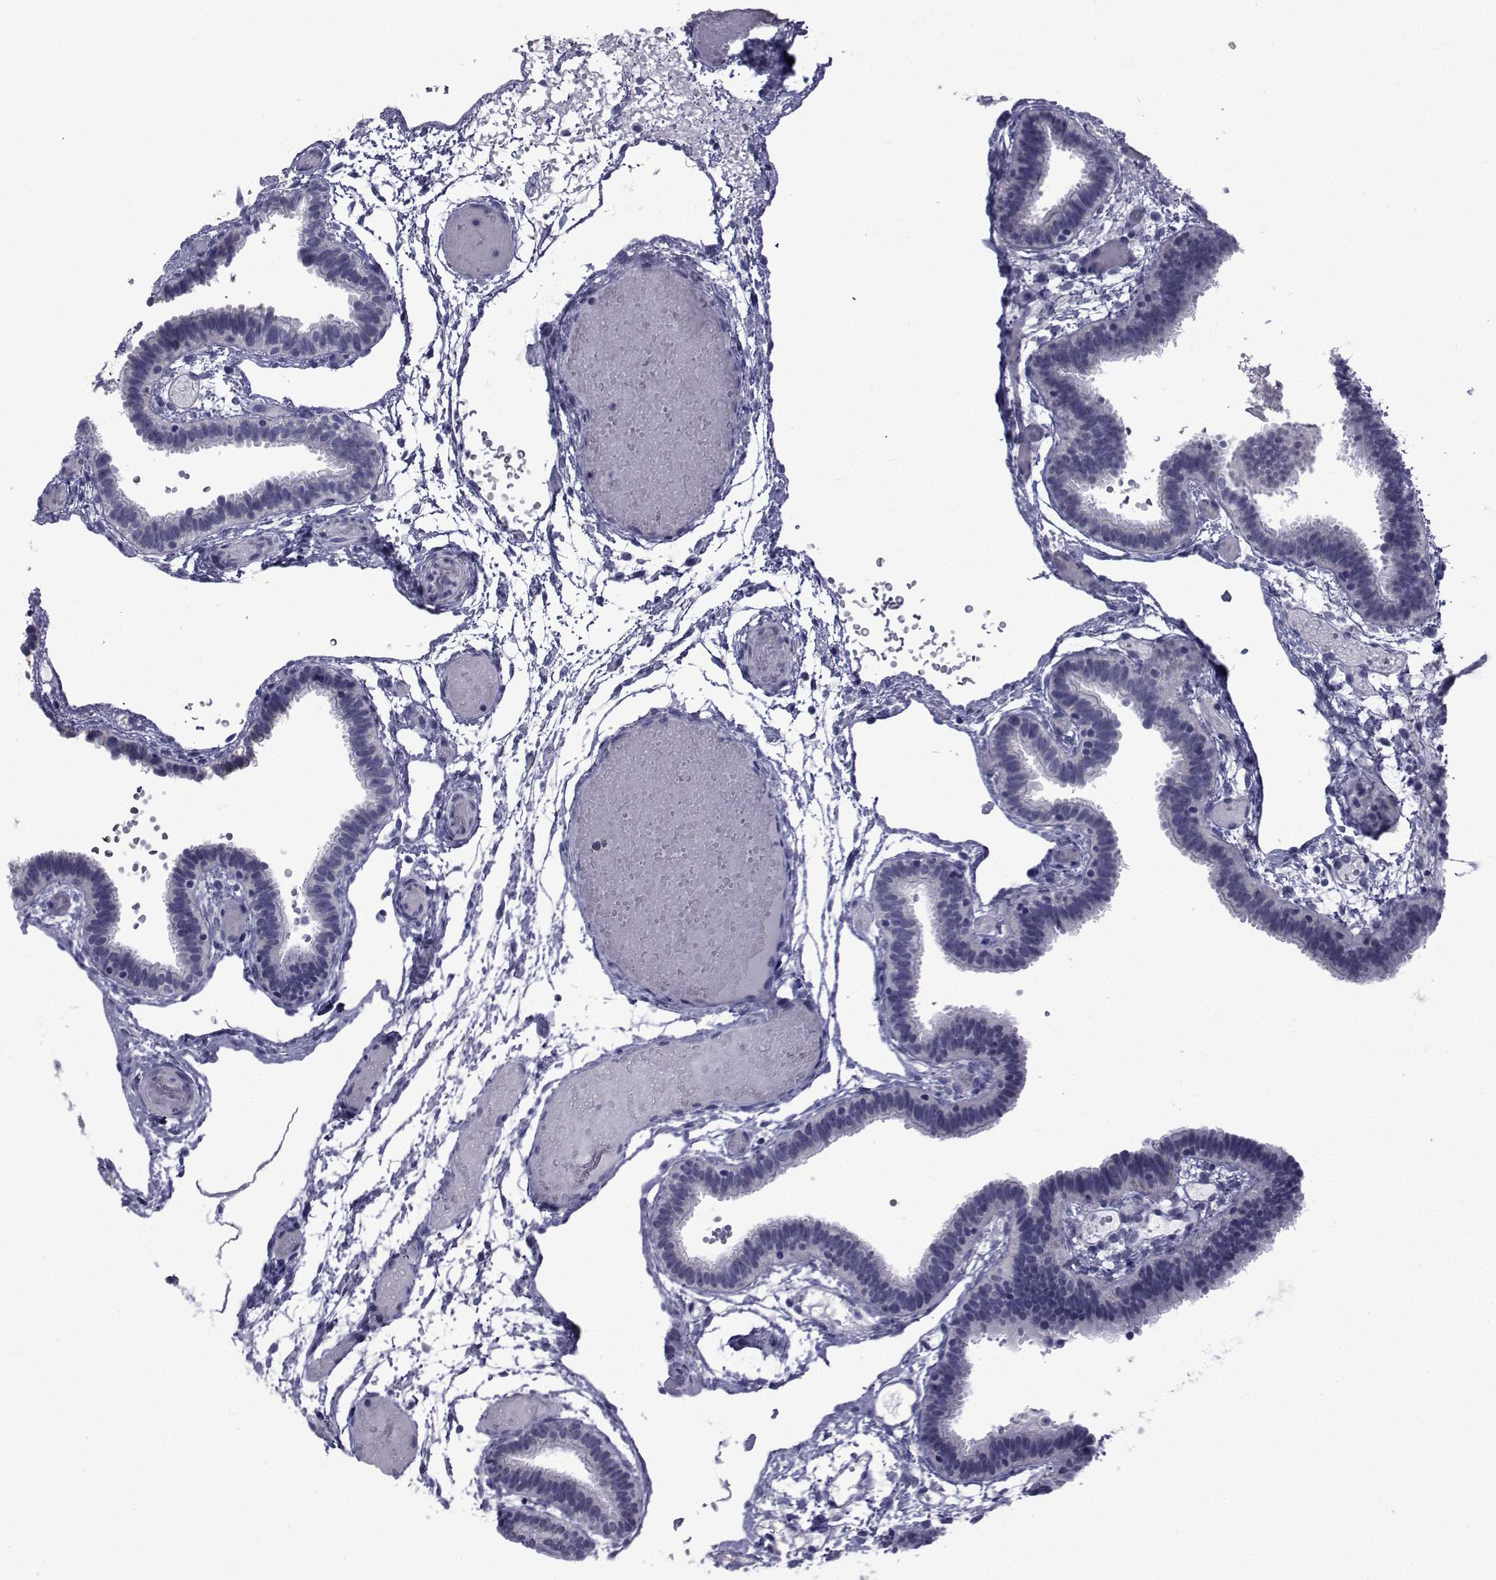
{"staining": {"intensity": "negative", "quantity": "none", "location": "none"}, "tissue": "fallopian tube", "cell_type": "Glandular cells", "image_type": "normal", "snomed": [{"axis": "morphology", "description": "Normal tissue, NOS"}, {"axis": "topography", "description": "Fallopian tube"}], "caption": "Protein analysis of benign fallopian tube displays no significant positivity in glandular cells.", "gene": "PDE6G", "patient": {"sex": "female", "age": 37}}